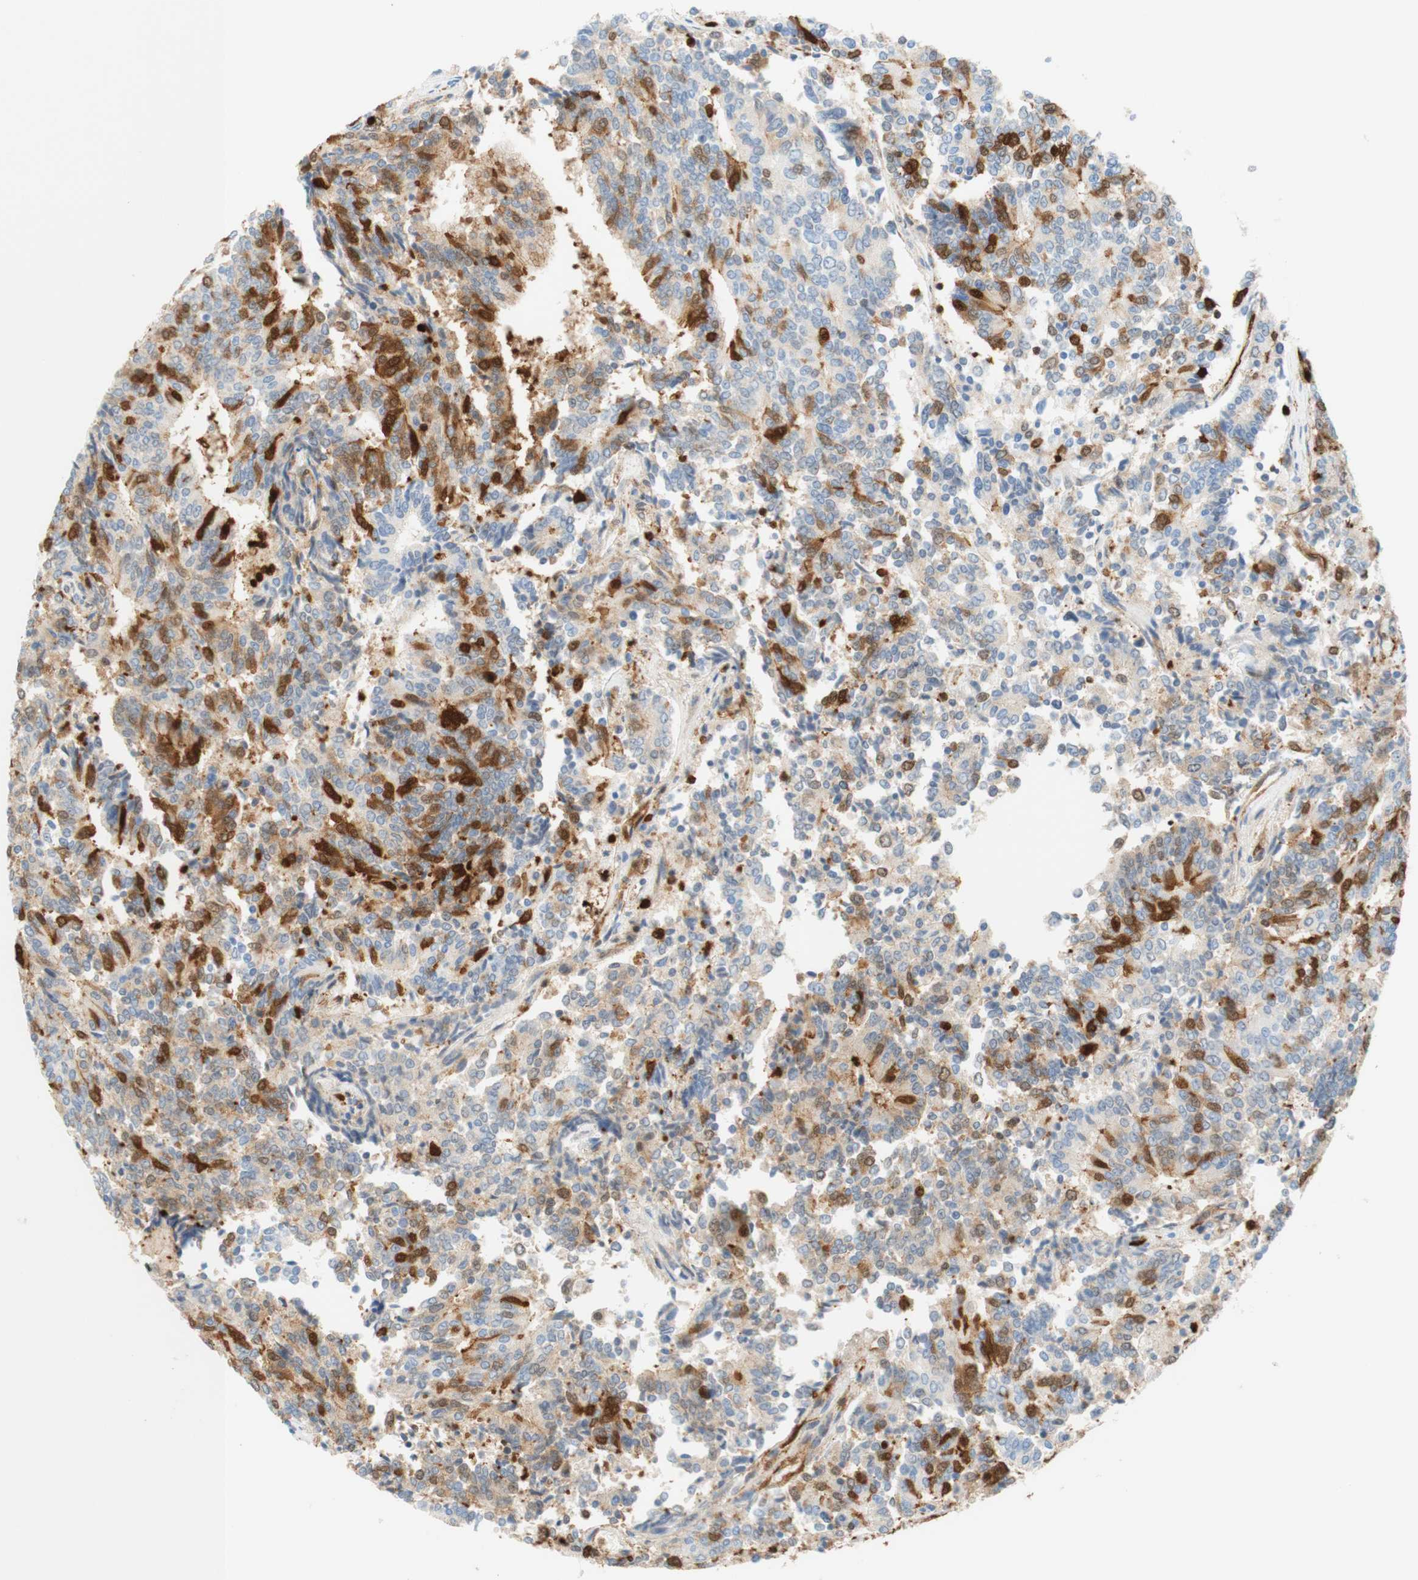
{"staining": {"intensity": "strong", "quantity": "25%-75%", "location": "cytoplasmic/membranous,nuclear"}, "tissue": "prostate cancer", "cell_type": "Tumor cells", "image_type": "cancer", "snomed": [{"axis": "morphology", "description": "Normal tissue, NOS"}, {"axis": "morphology", "description": "Adenocarcinoma, High grade"}, {"axis": "topography", "description": "Prostate"}, {"axis": "topography", "description": "Seminal veicle"}], "caption": "Prostate cancer (adenocarcinoma (high-grade)) tissue shows strong cytoplasmic/membranous and nuclear staining in approximately 25%-75% of tumor cells Using DAB (brown) and hematoxylin (blue) stains, captured at high magnification using brightfield microscopy.", "gene": "STMN1", "patient": {"sex": "male", "age": 55}}